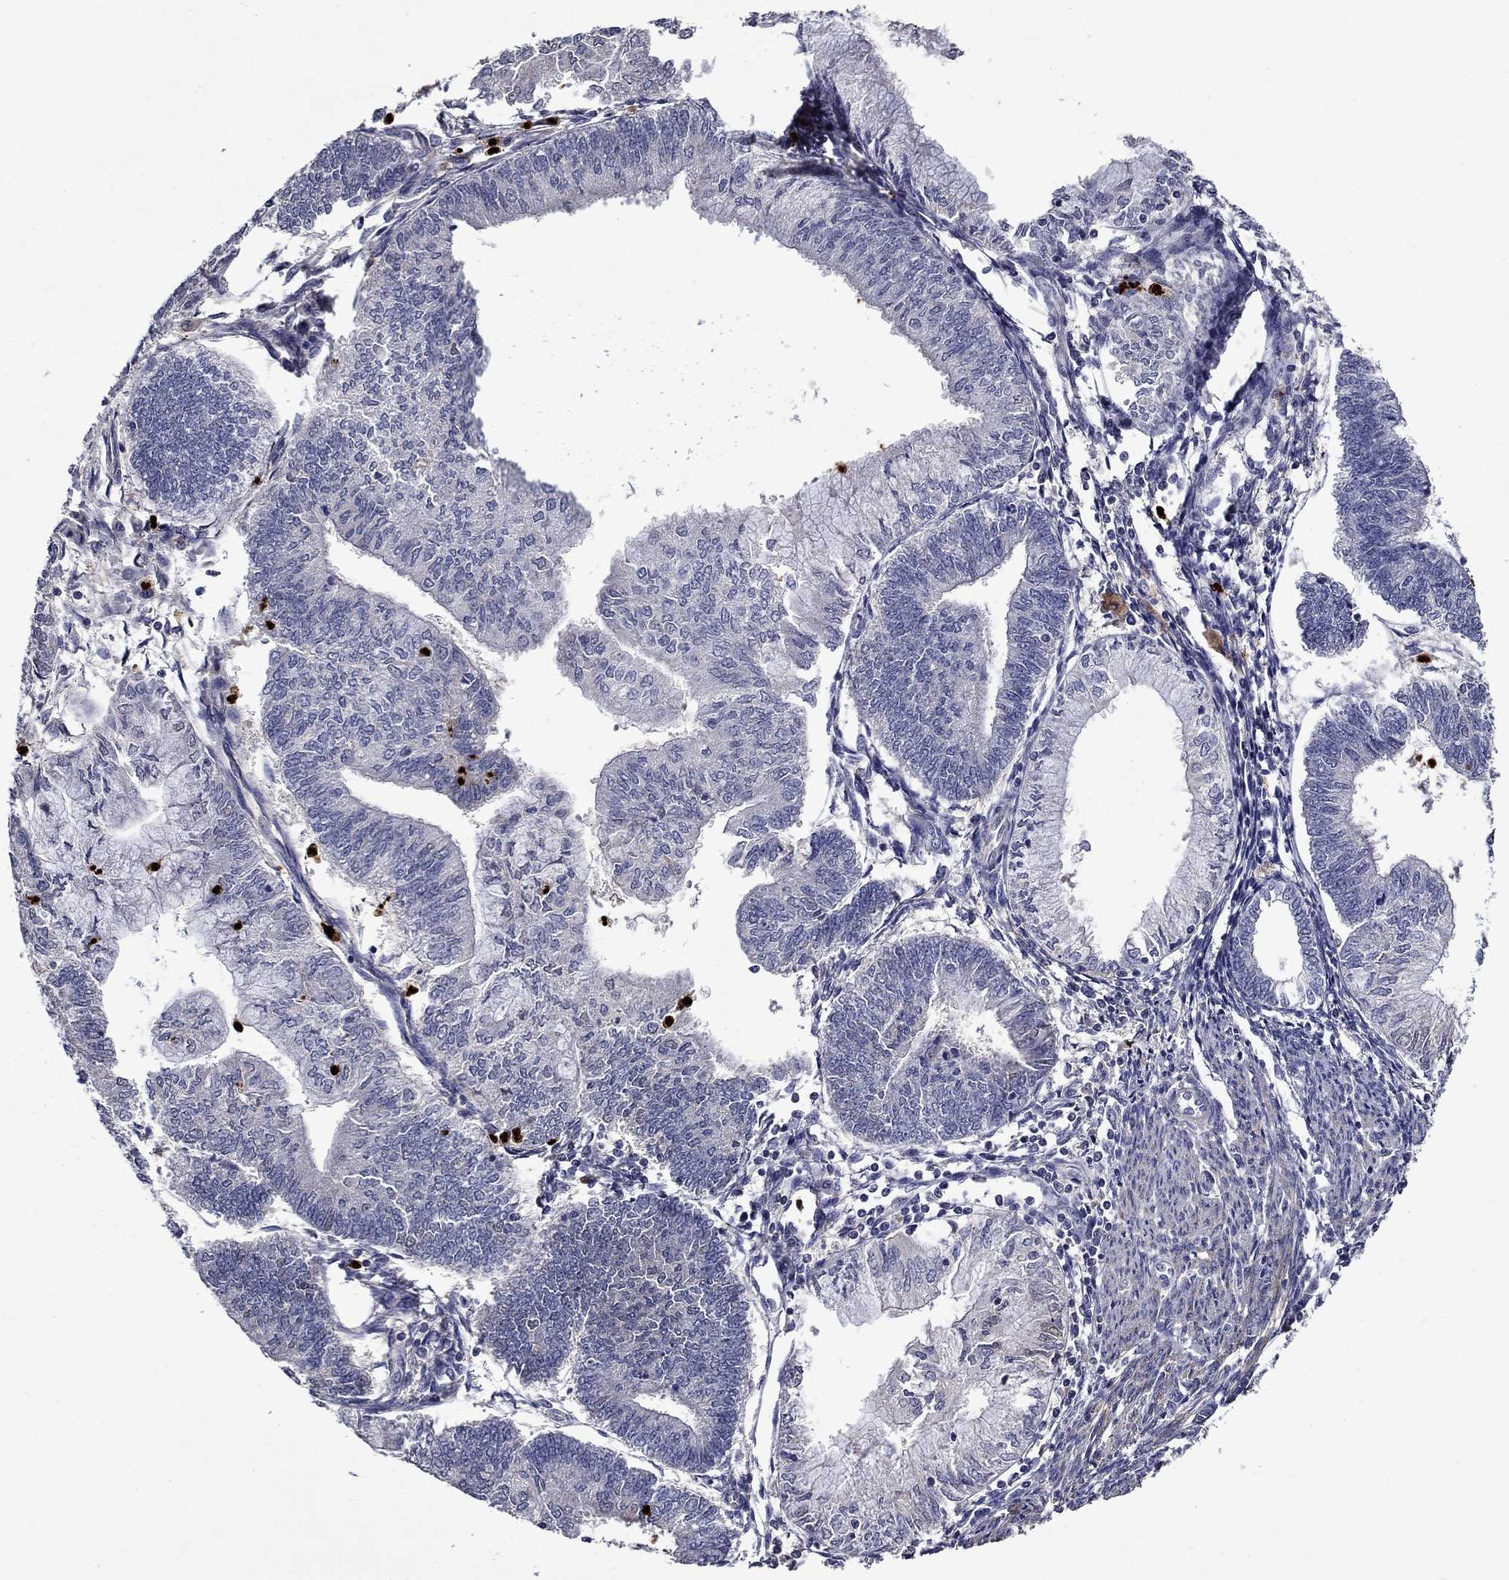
{"staining": {"intensity": "negative", "quantity": "none", "location": "none"}, "tissue": "endometrial cancer", "cell_type": "Tumor cells", "image_type": "cancer", "snomed": [{"axis": "morphology", "description": "Adenocarcinoma, NOS"}, {"axis": "topography", "description": "Endometrium"}], "caption": "Immunohistochemistry (IHC) micrograph of neoplastic tissue: human endometrial cancer (adenocarcinoma) stained with DAB (3,3'-diaminobenzidine) shows no significant protein expression in tumor cells.", "gene": "SATB1", "patient": {"sex": "female", "age": 59}}